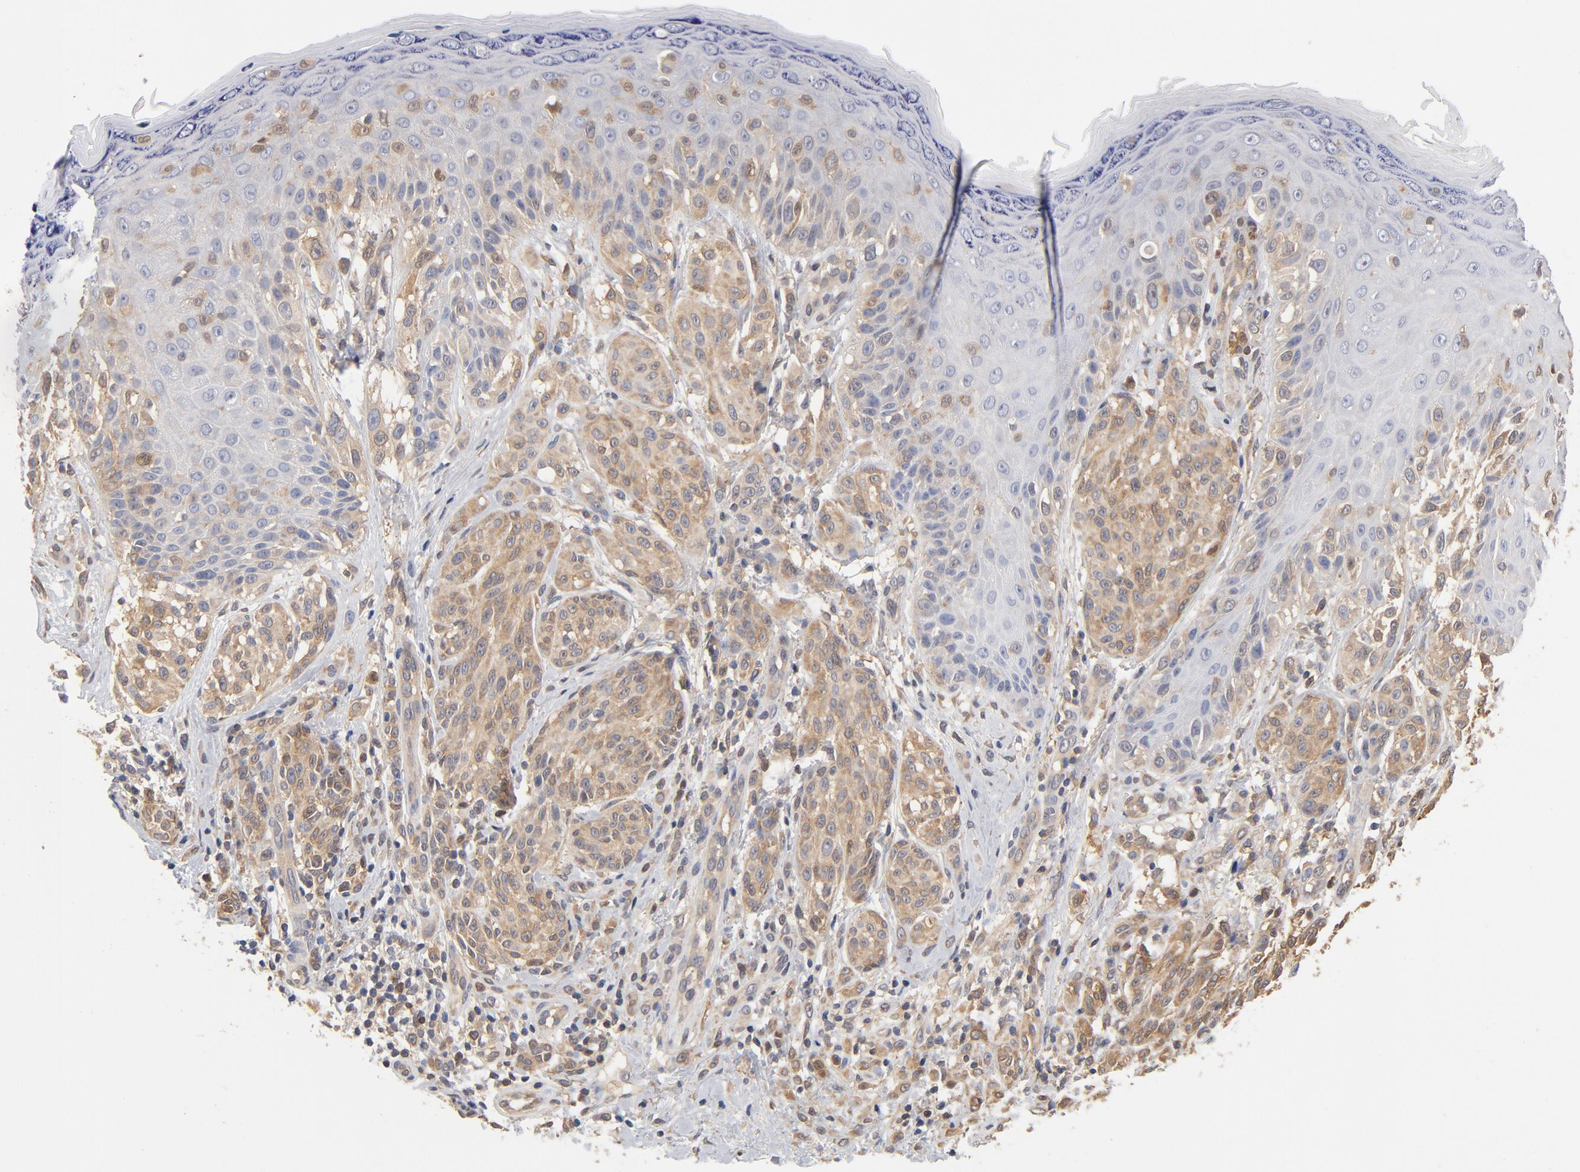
{"staining": {"intensity": "negative", "quantity": "none", "location": "none"}, "tissue": "melanoma", "cell_type": "Tumor cells", "image_type": "cancer", "snomed": [{"axis": "morphology", "description": "Malignant melanoma, NOS"}, {"axis": "topography", "description": "Skin"}], "caption": "Protein analysis of melanoma displays no significant expression in tumor cells. (Brightfield microscopy of DAB (3,3'-diaminobenzidine) IHC at high magnification).", "gene": "ASMTL", "patient": {"sex": "male", "age": 57}}